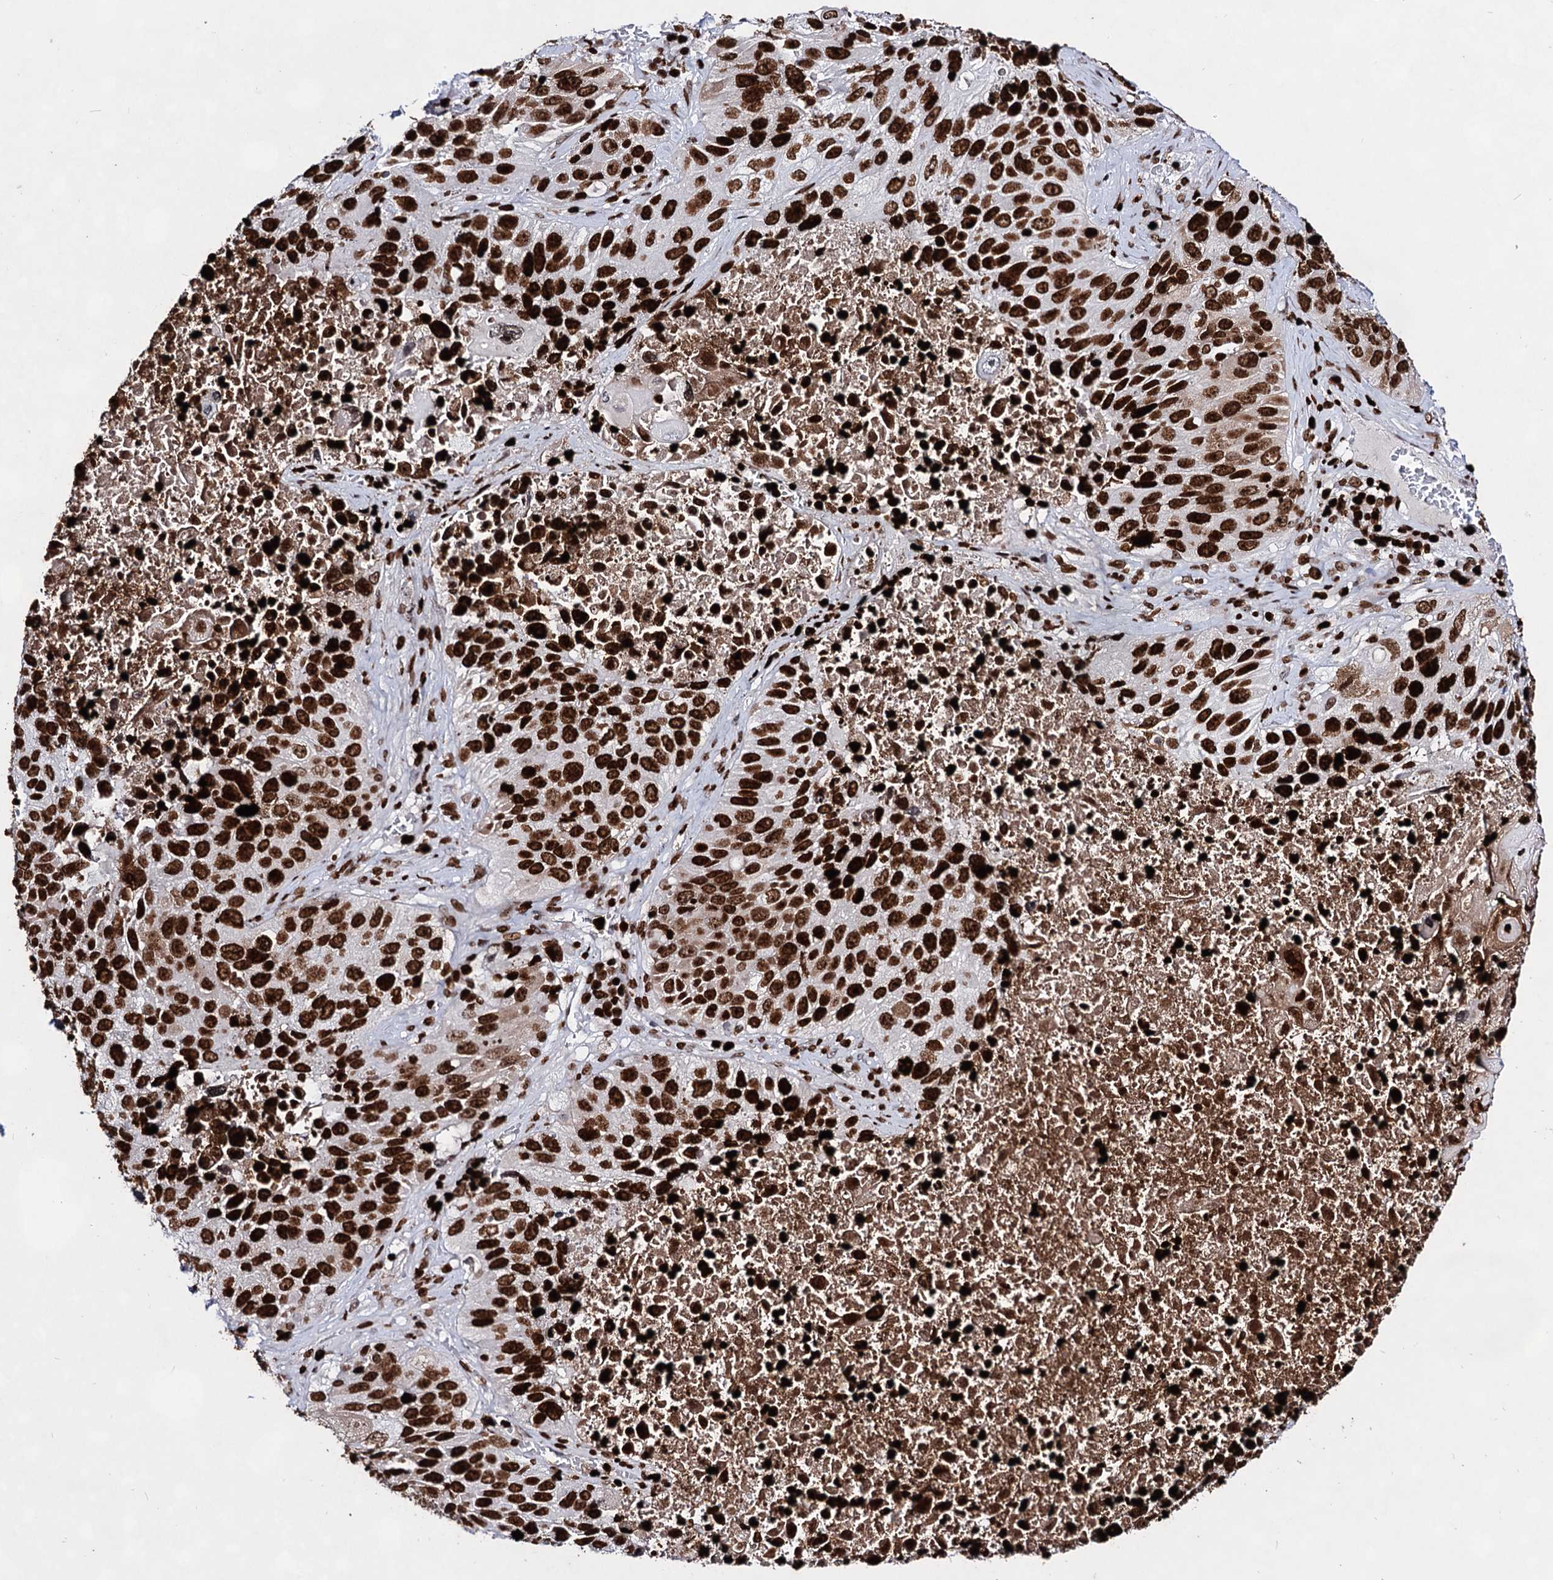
{"staining": {"intensity": "strong", "quantity": ">75%", "location": "nuclear"}, "tissue": "lung cancer", "cell_type": "Tumor cells", "image_type": "cancer", "snomed": [{"axis": "morphology", "description": "Squamous cell carcinoma, NOS"}, {"axis": "topography", "description": "Lung"}], "caption": "A high-resolution photomicrograph shows IHC staining of lung cancer, which demonstrates strong nuclear positivity in approximately >75% of tumor cells.", "gene": "HMGB2", "patient": {"sex": "male", "age": 61}}